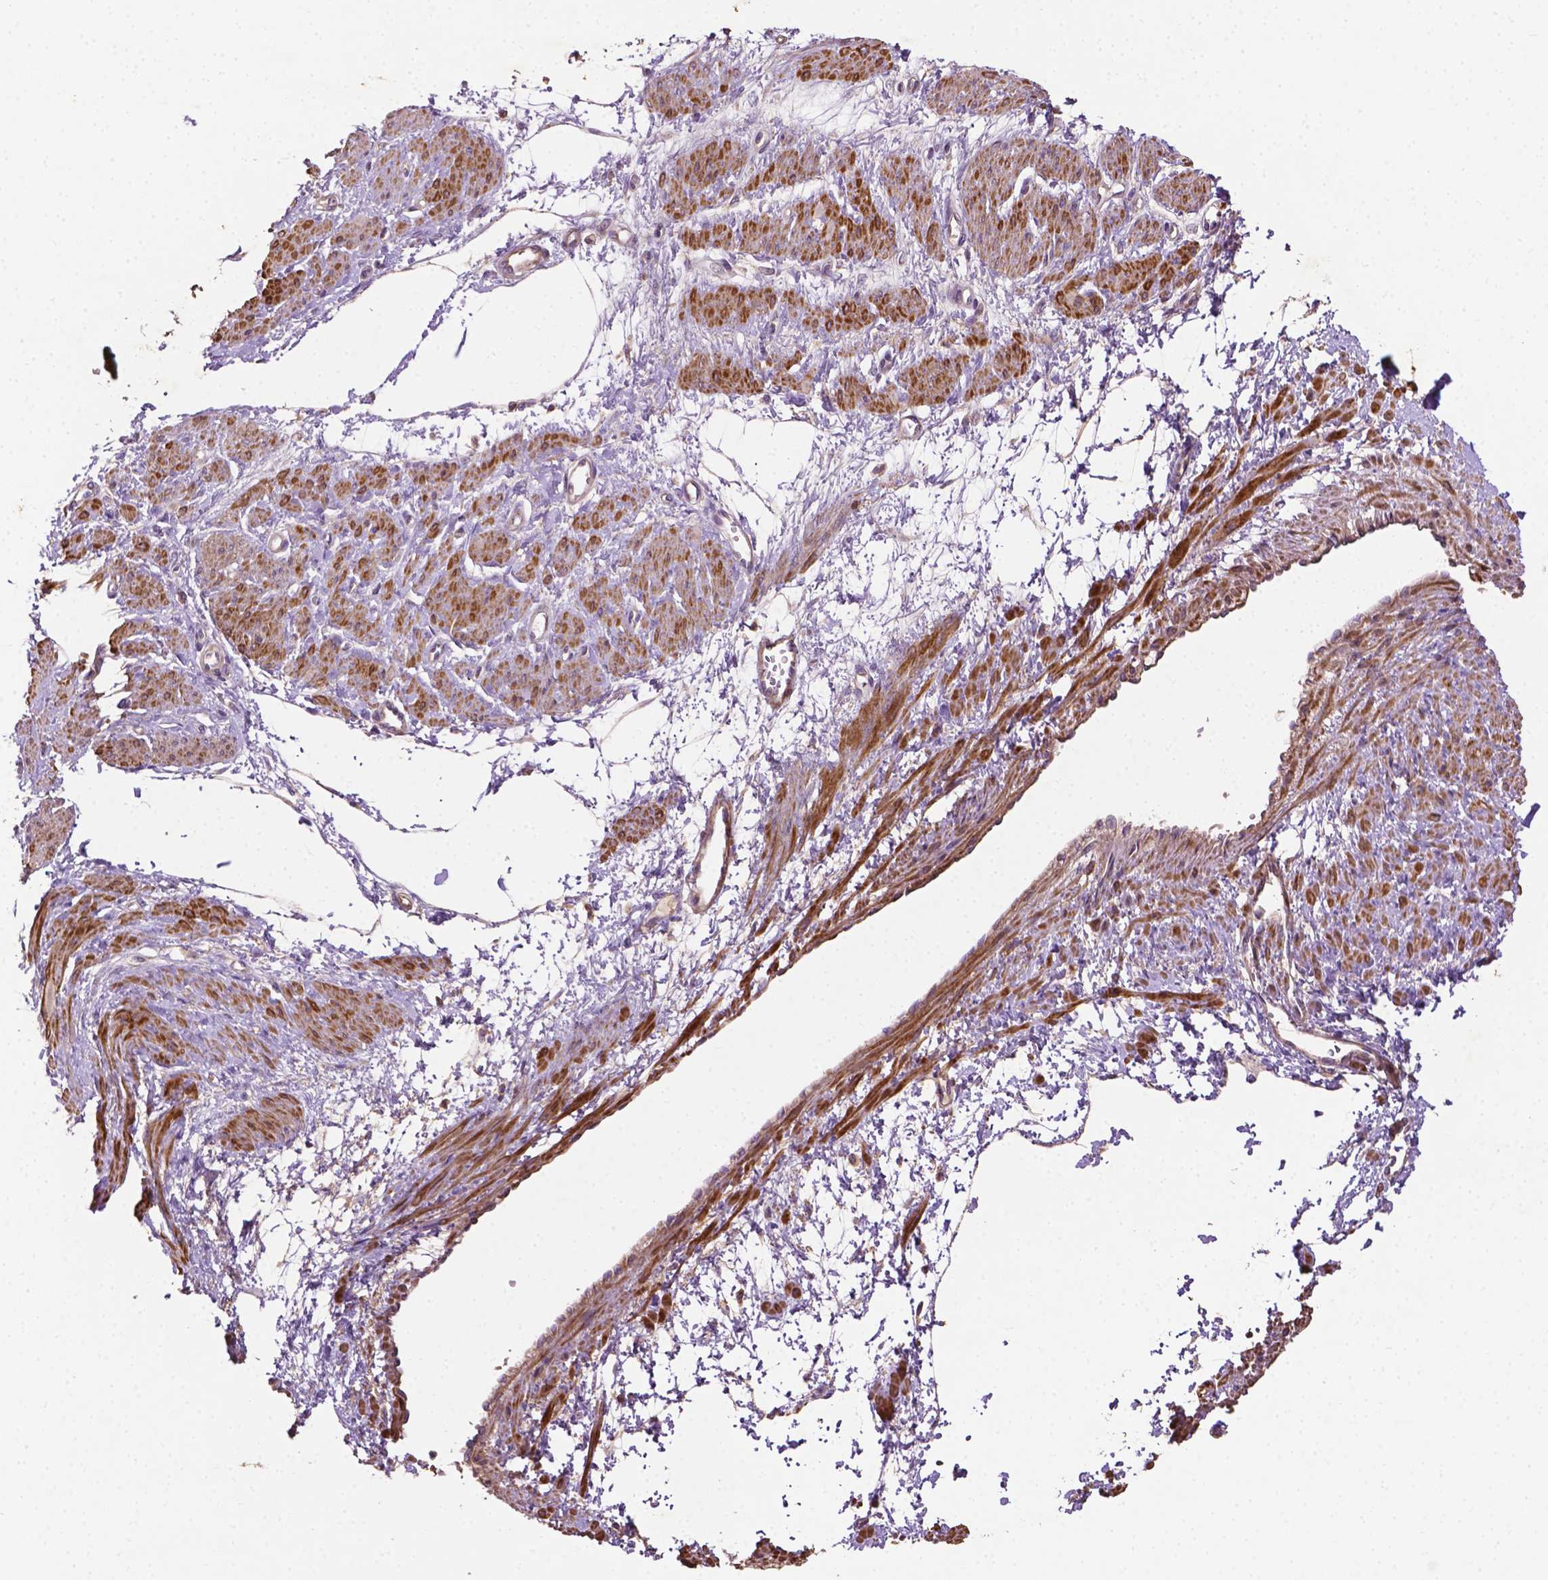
{"staining": {"intensity": "strong", "quantity": ">75%", "location": "cytoplasmic/membranous"}, "tissue": "smooth muscle", "cell_type": "Smooth muscle cells", "image_type": "normal", "snomed": [{"axis": "morphology", "description": "Normal tissue, NOS"}, {"axis": "topography", "description": "Smooth muscle"}, {"axis": "topography", "description": "Uterus"}], "caption": "Immunohistochemical staining of unremarkable human smooth muscle shows high levels of strong cytoplasmic/membranous positivity in about >75% of smooth muscle cells. The staining is performed using DAB (3,3'-diaminobenzidine) brown chromogen to label protein expression. The nuclei are counter-stained blue using hematoxylin.", "gene": "LRR1", "patient": {"sex": "female", "age": 39}}